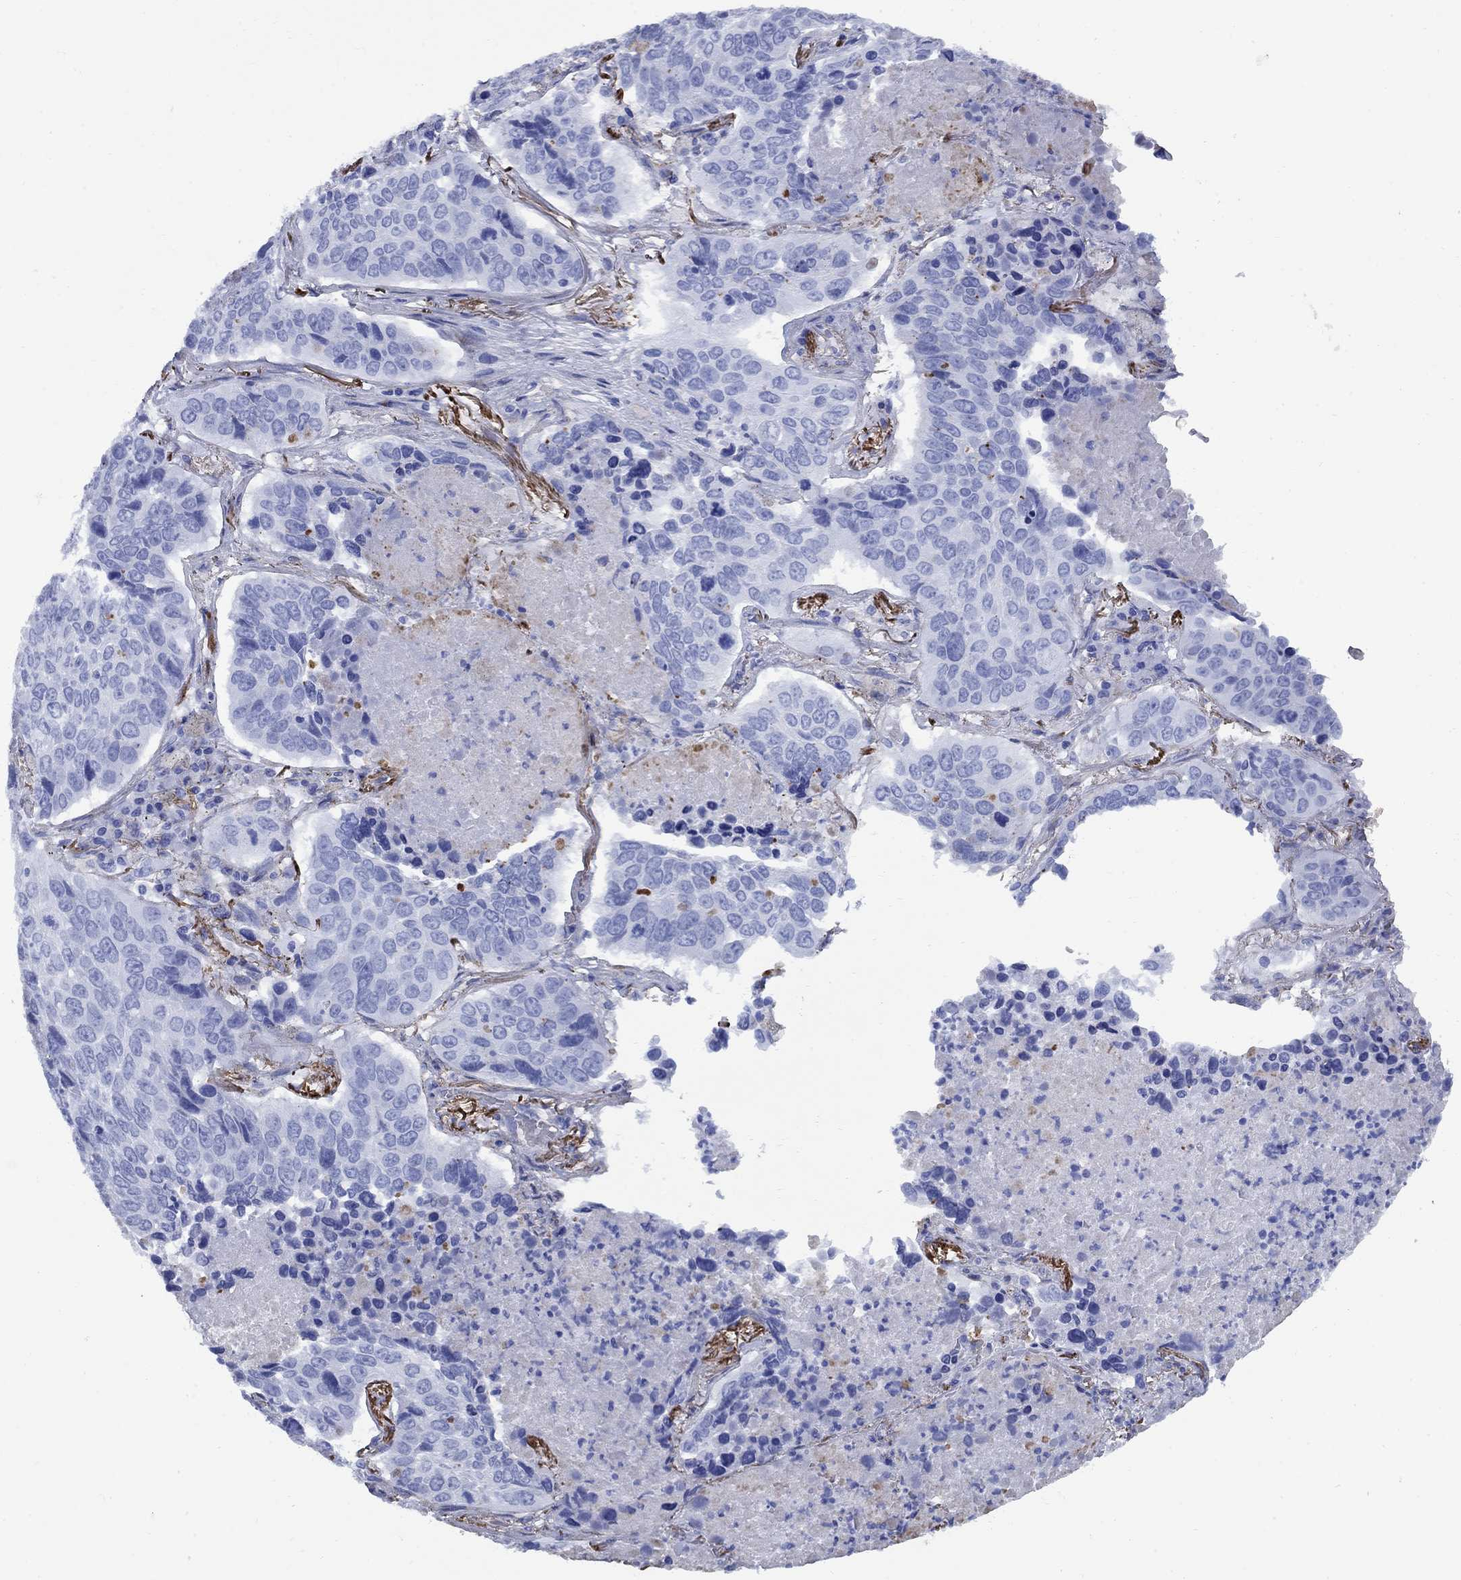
{"staining": {"intensity": "negative", "quantity": "none", "location": "none"}, "tissue": "lung cancer", "cell_type": "Tumor cells", "image_type": "cancer", "snomed": [{"axis": "morphology", "description": "Normal tissue, NOS"}, {"axis": "morphology", "description": "Squamous cell carcinoma, NOS"}, {"axis": "topography", "description": "Bronchus"}, {"axis": "topography", "description": "Lung"}], "caption": "A photomicrograph of human squamous cell carcinoma (lung) is negative for staining in tumor cells.", "gene": "VTN", "patient": {"sex": "male", "age": 64}}